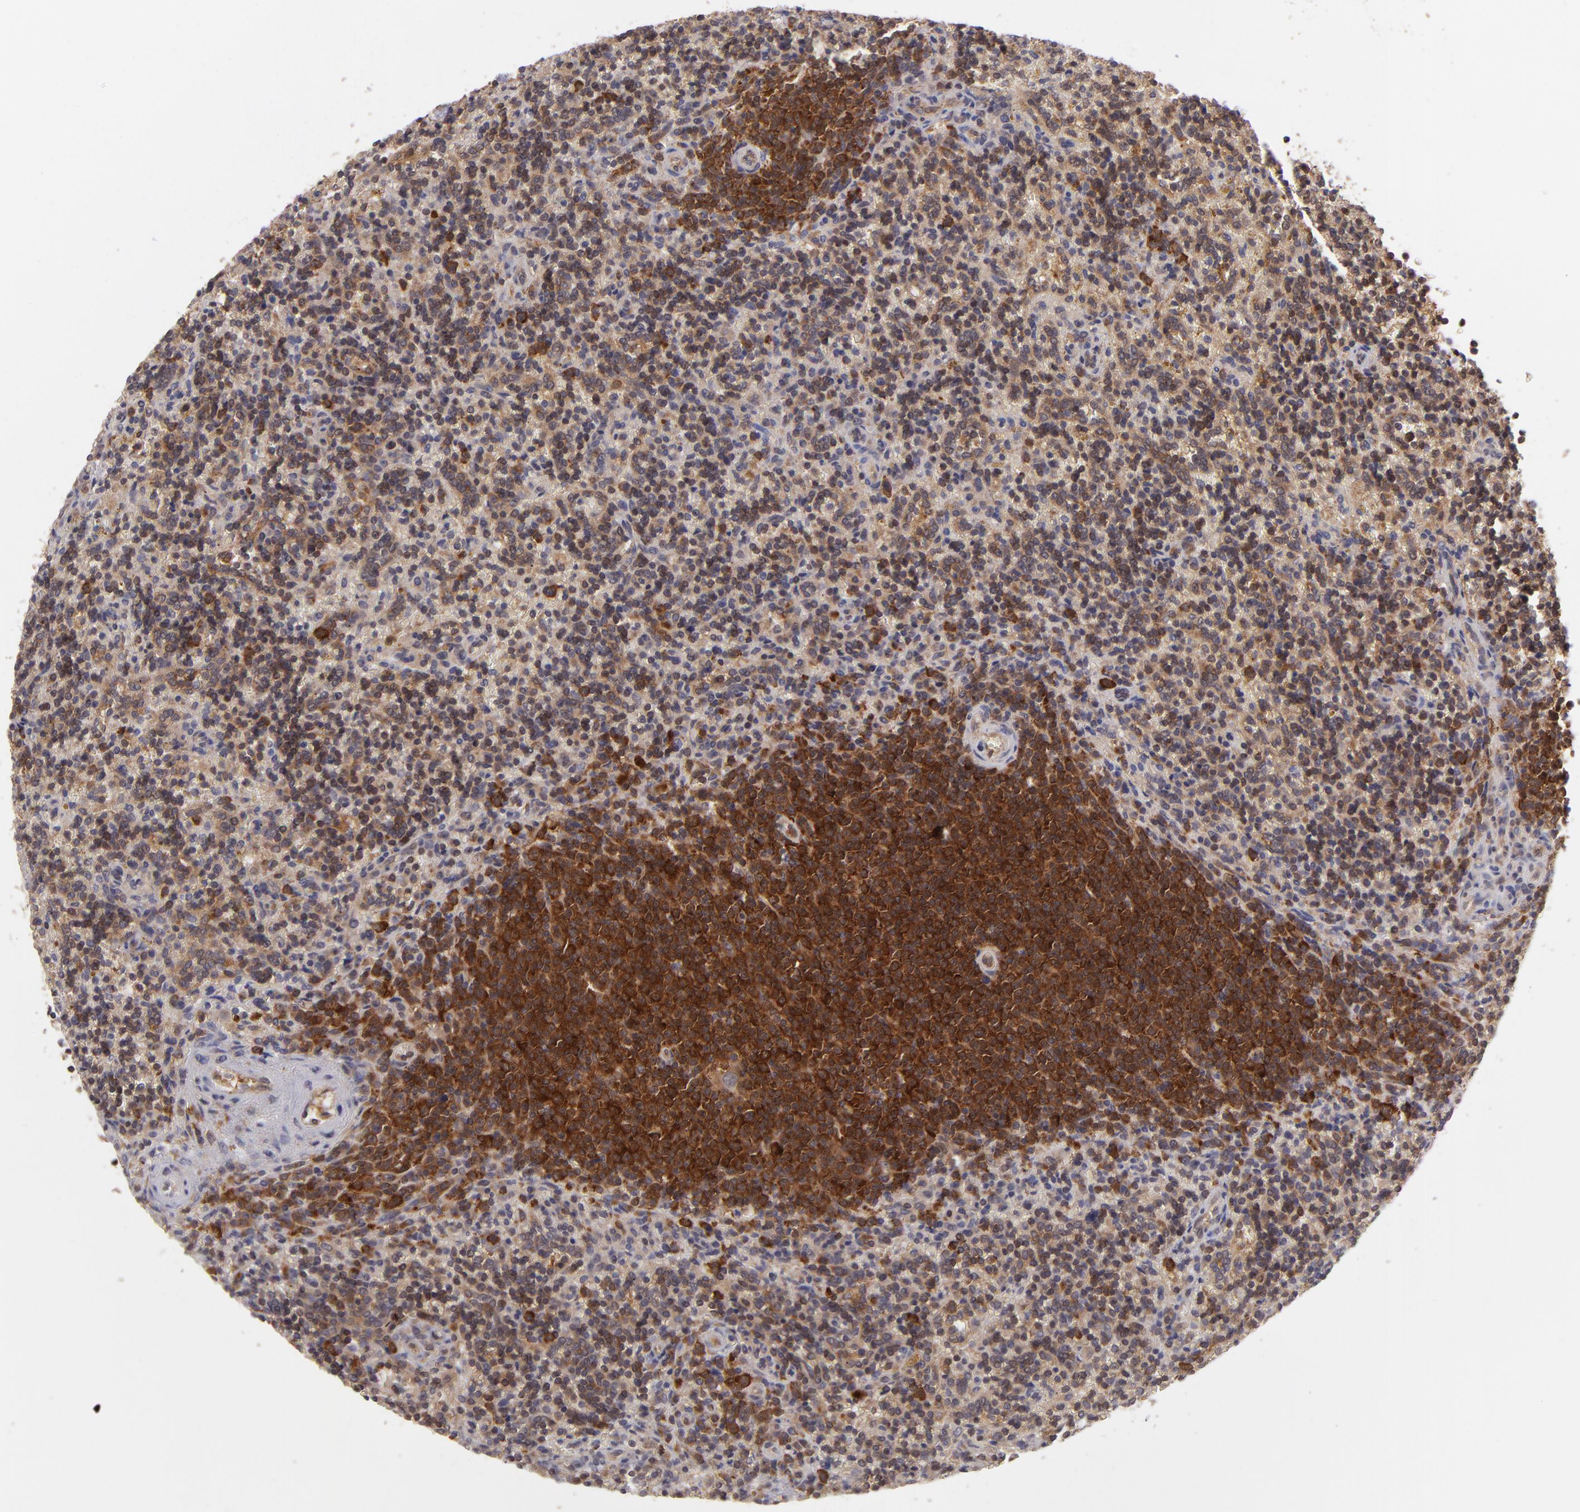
{"staining": {"intensity": "moderate", "quantity": "25%-75%", "location": "cytoplasmic/membranous"}, "tissue": "lymphoma", "cell_type": "Tumor cells", "image_type": "cancer", "snomed": [{"axis": "morphology", "description": "Malignant lymphoma, non-Hodgkin's type, Low grade"}, {"axis": "topography", "description": "Spleen"}], "caption": "Human malignant lymphoma, non-Hodgkin's type (low-grade) stained with a brown dye shows moderate cytoplasmic/membranous positive staining in about 25%-75% of tumor cells.", "gene": "PTPN13", "patient": {"sex": "male", "age": 67}}